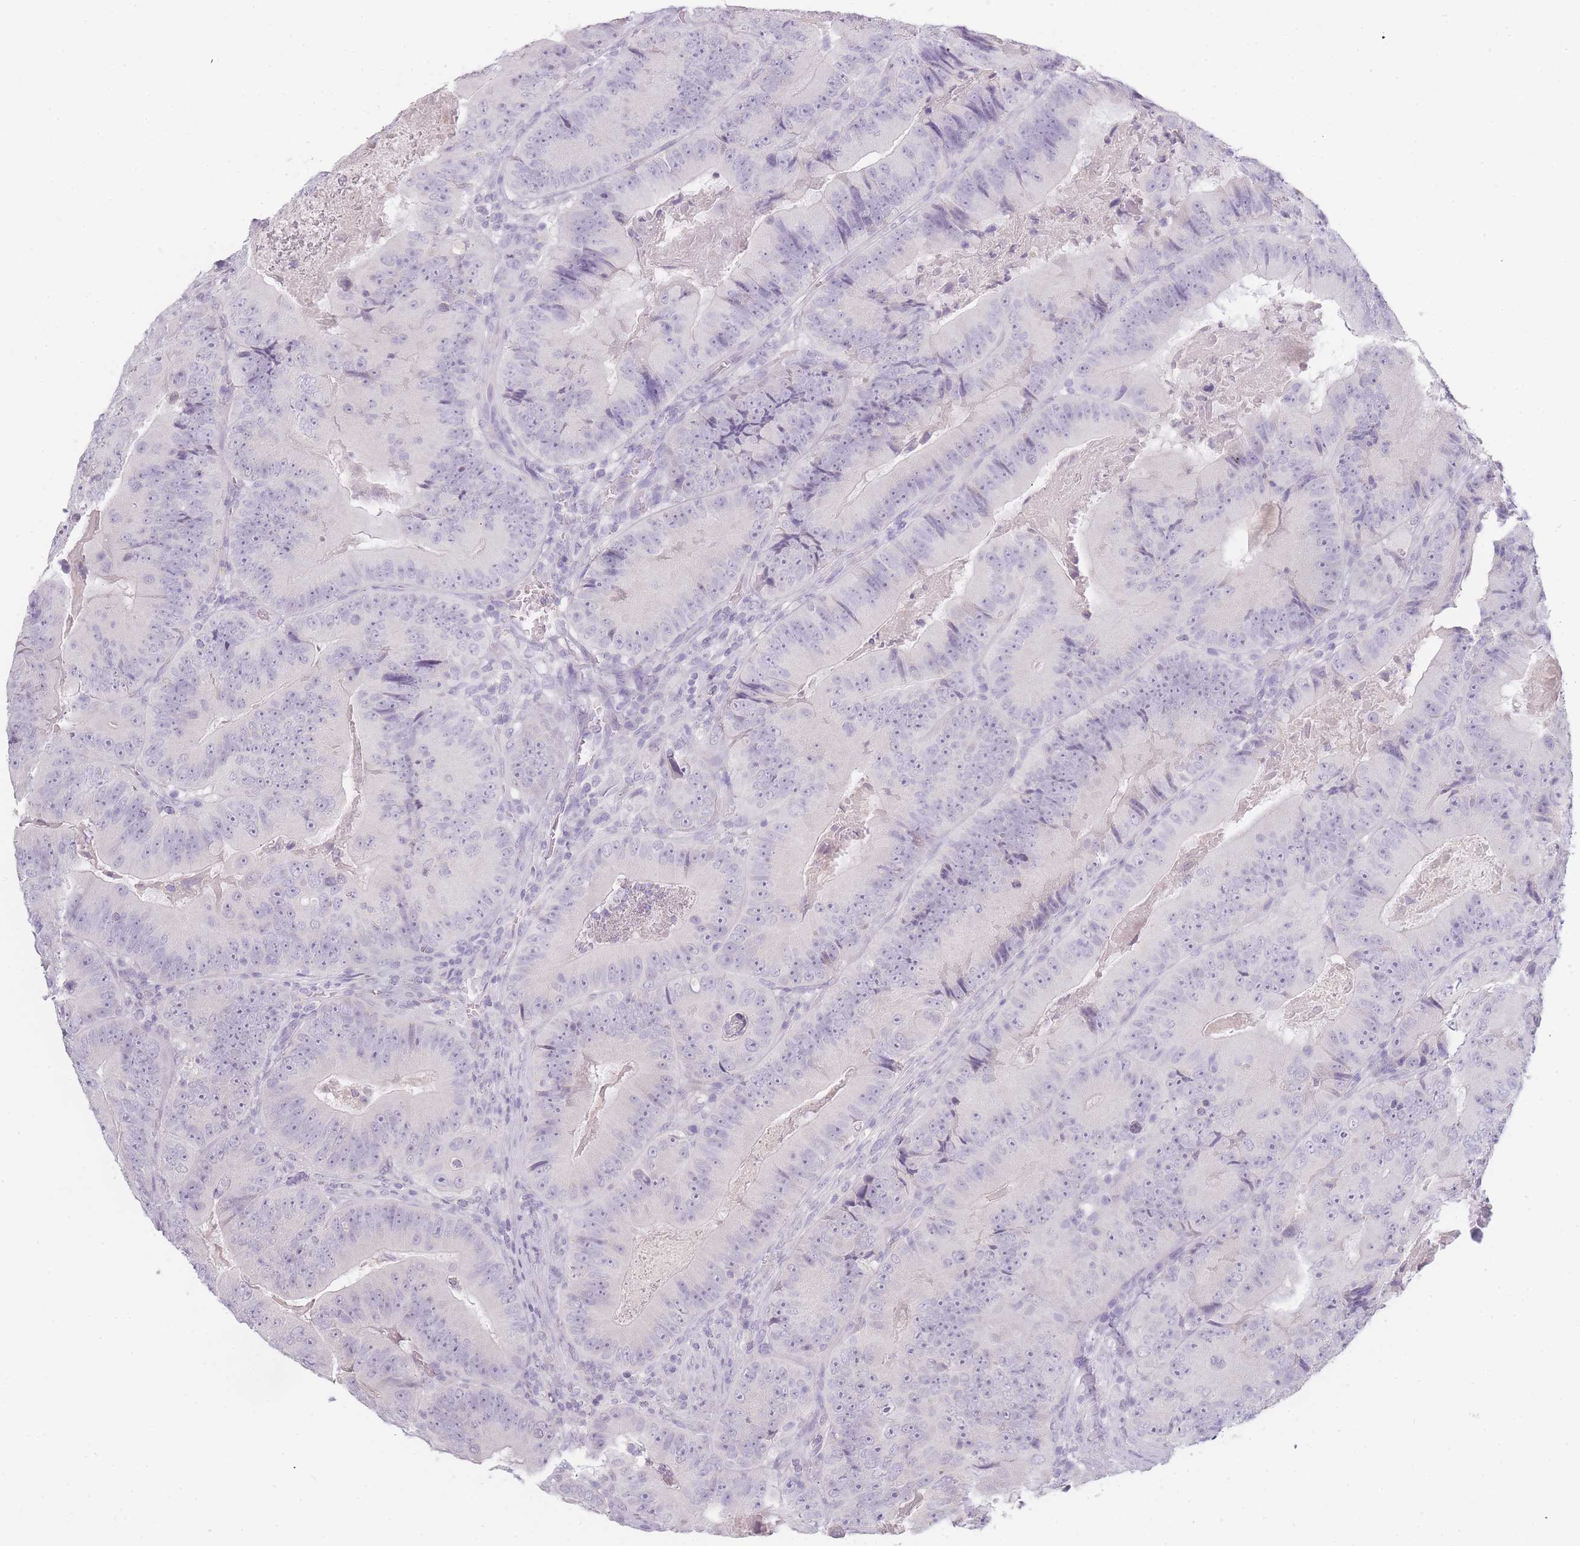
{"staining": {"intensity": "negative", "quantity": "none", "location": "none"}, "tissue": "colorectal cancer", "cell_type": "Tumor cells", "image_type": "cancer", "snomed": [{"axis": "morphology", "description": "Adenocarcinoma, NOS"}, {"axis": "topography", "description": "Colon"}], "caption": "IHC histopathology image of human colorectal cancer stained for a protein (brown), which displays no staining in tumor cells. (Stains: DAB immunohistochemistry (IHC) with hematoxylin counter stain, Microscopy: brightfield microscopy at high magnification).", "gene": "INS", "patient": {"sex": "female", "age": 86}}